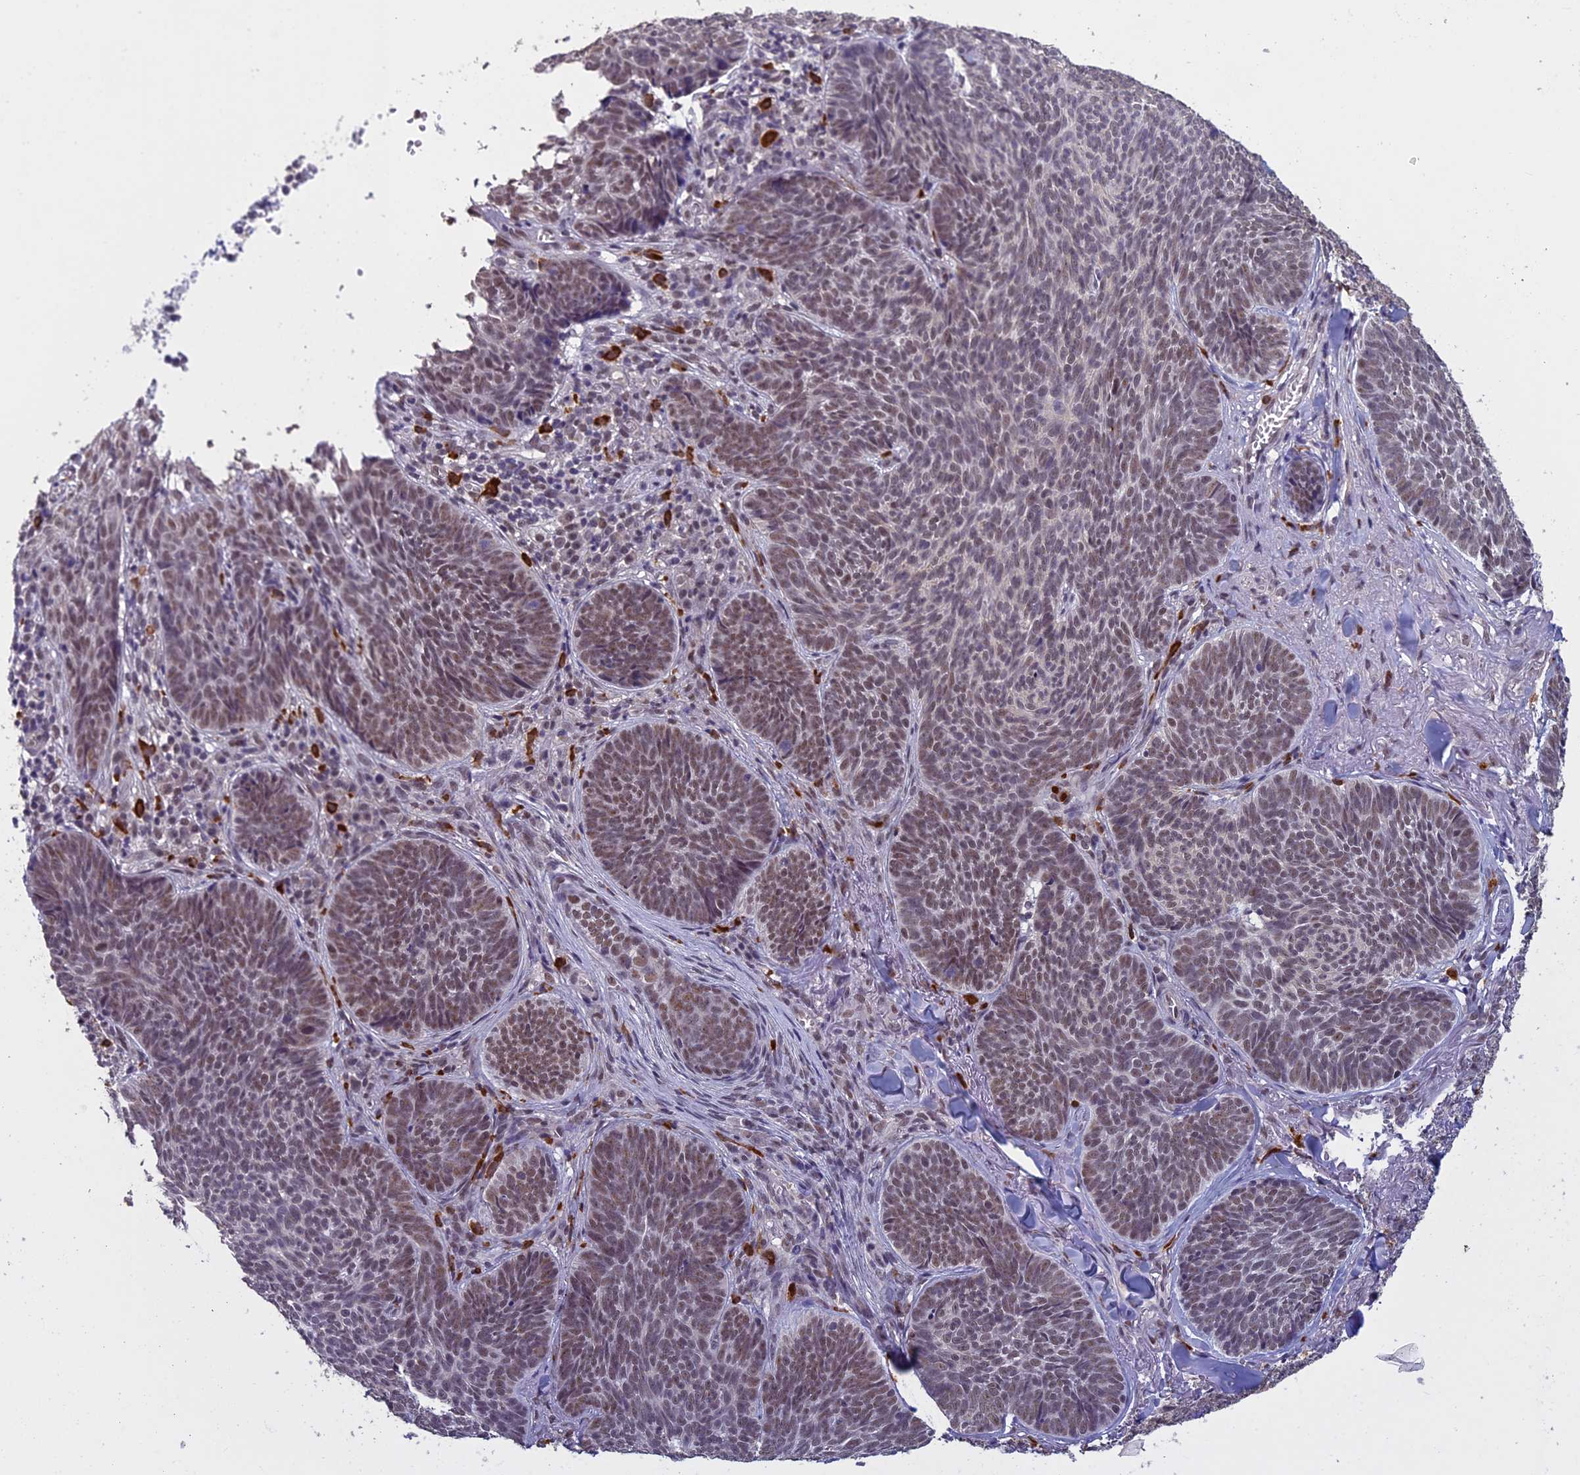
{"staining": {"intensity": "moderate", "quantity": ">75%", "location": "nuclear"}, "tissue": "skin cancer", "cell_type": "Tumor cells", "image_type": "cancer", "snomed": [{"axis": "morphology", "description": "Basal cell carcinoma"}, {"axis": "topography", "description": "Skin"}], "caption": "High-magnification brightfield microscopy of skin cancer (basal cell carcinoma) stained with DAB (brown) and counterstained with hematoxylin (blue). tumor cells exhibit moderate nuclear expression is identified in about>75% of cells.", "gene": "RNF40", "patient": {"sex": "female", "age": 74}}